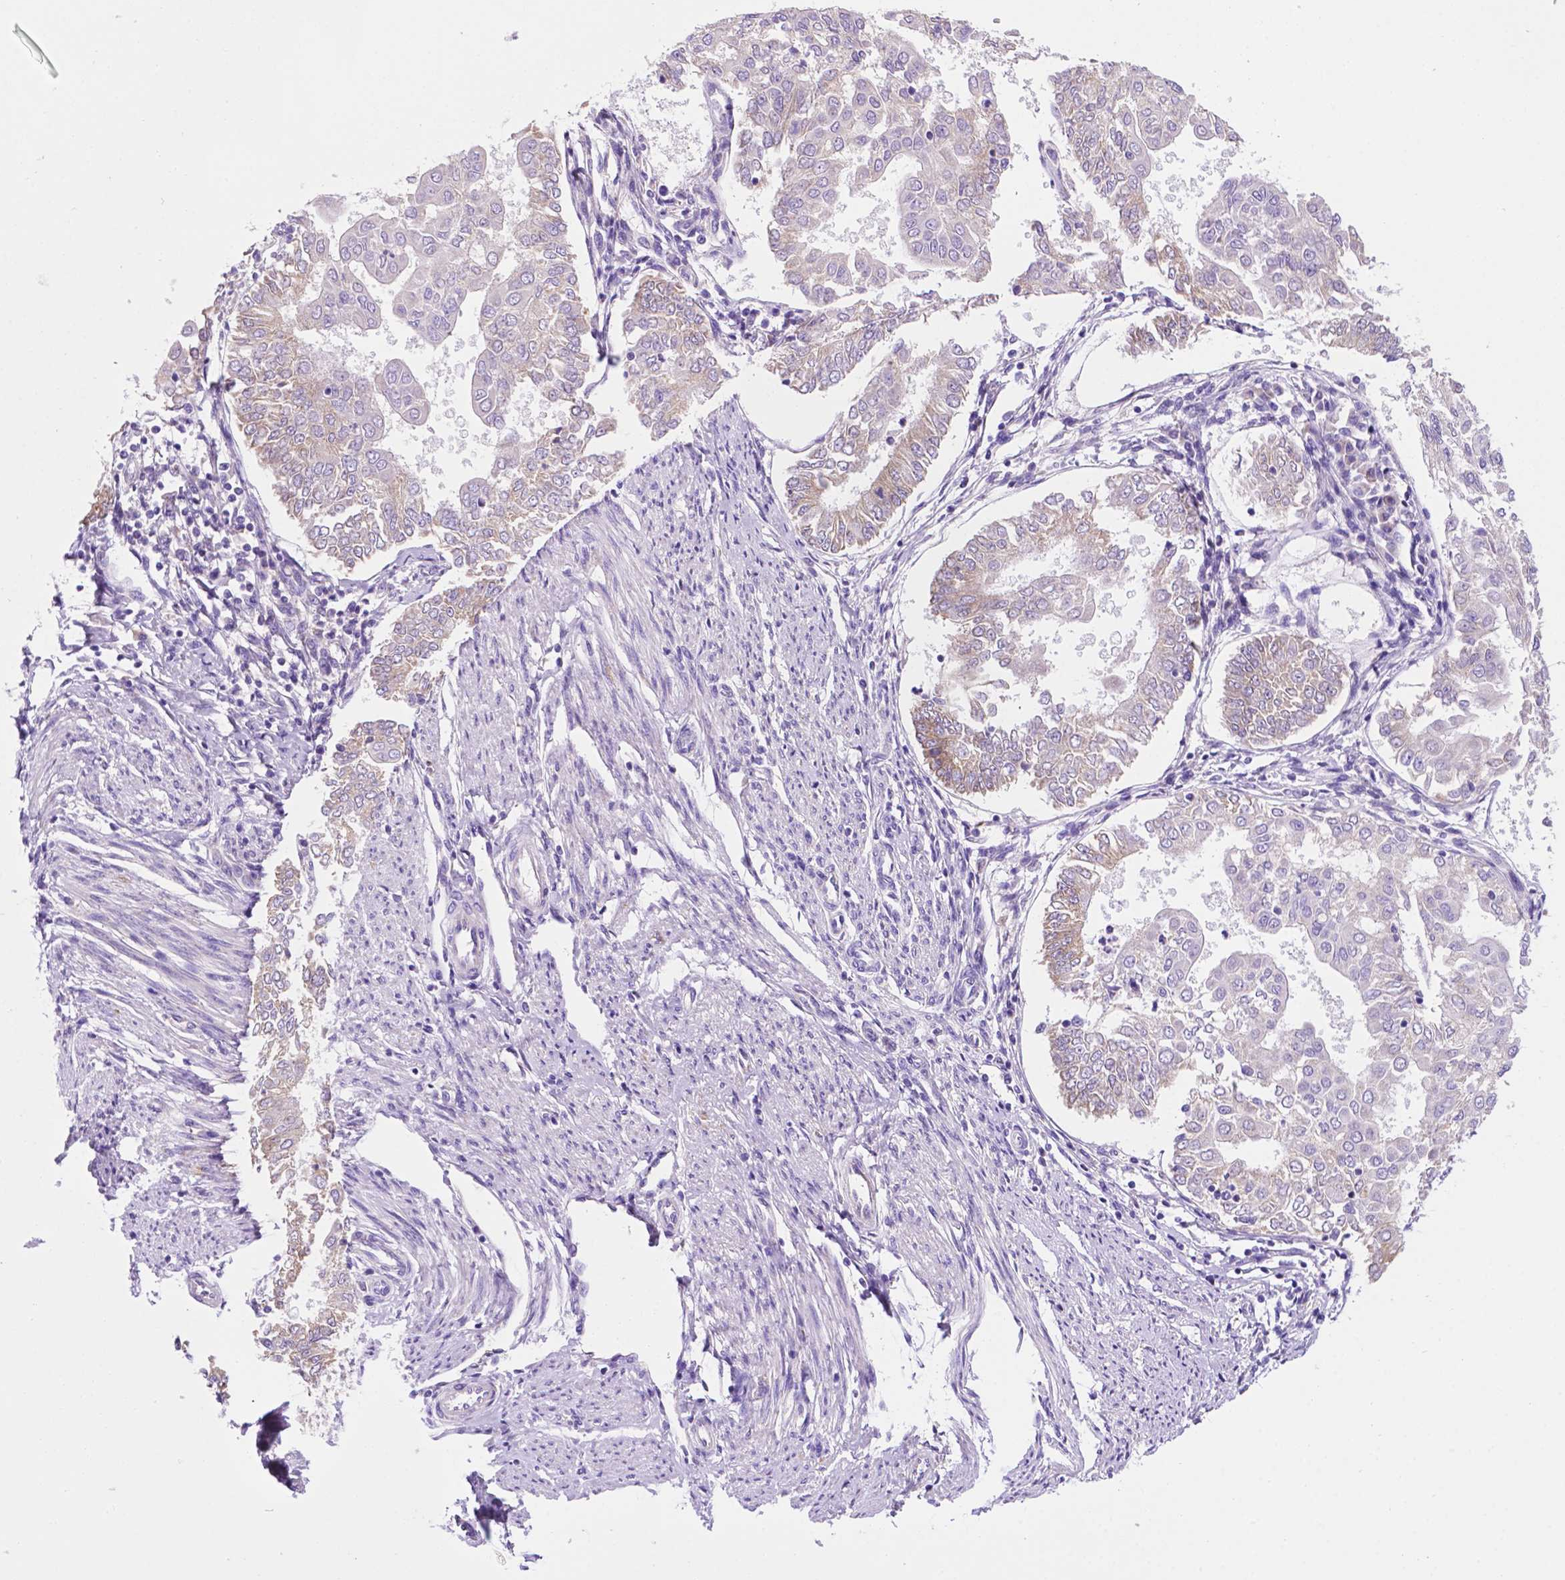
{"staining": {"intensity": "negative", "quantity": "none", "location": "none"}, "tissue": "endometrial cancer", "cell_type": "Tumor cells", "image_type": "cancer", "snomed": [{"axis": "morphology", "description": "Adenocarcinoma, NOS"}, {"axis": "topography", "description": "Endometrium"}], "caption": "Immunohistochemistry (IHC) image of neoplastic tissue: adenocarcinoma (endometrial) stained with DAB demonstrates no significant protein staining in tumor cells.", "gene": "CEACAM7", "patient": {"sex": "female", "age": 68}}